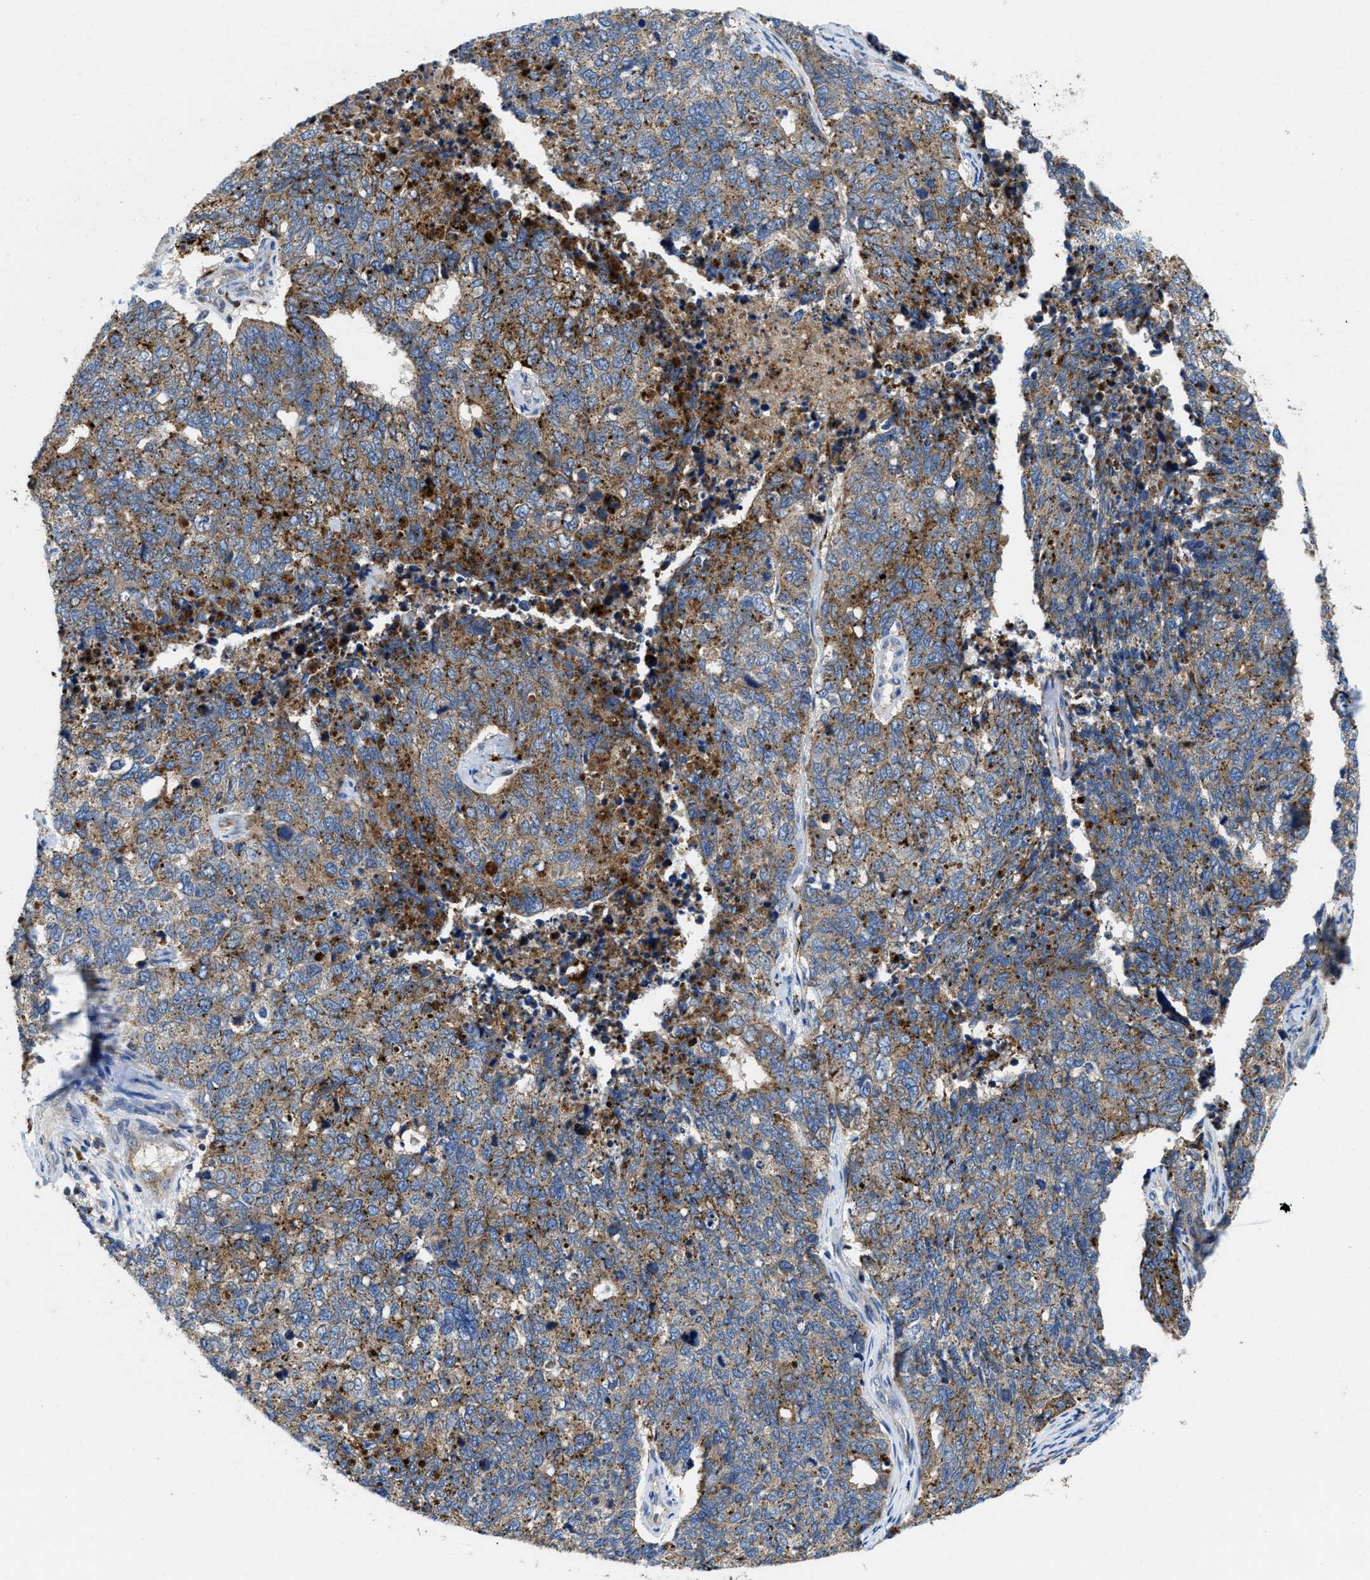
{"staining": {"intensity": "moderate", "quantity": "25%-75%", "location": "cytoplasmic/membranous"}, "tissue": "cervical cancer", "cell_type": "Tumor cells", "image_type": "cancer", "snomed": [{"axis": "morphology", "description": "Squamous cell carcinoma, NOS"}, {"axis": "topography", "description": "Cervix"}], "caption": "This is a histology image of immunohistochemistry (IHC) staining of cervical cancer, which shows moderate expression in the cytoplasmic/membranous of tumor cells.", "gene": "ENPP4", "patient": {"sex": "female", "age": 63}}